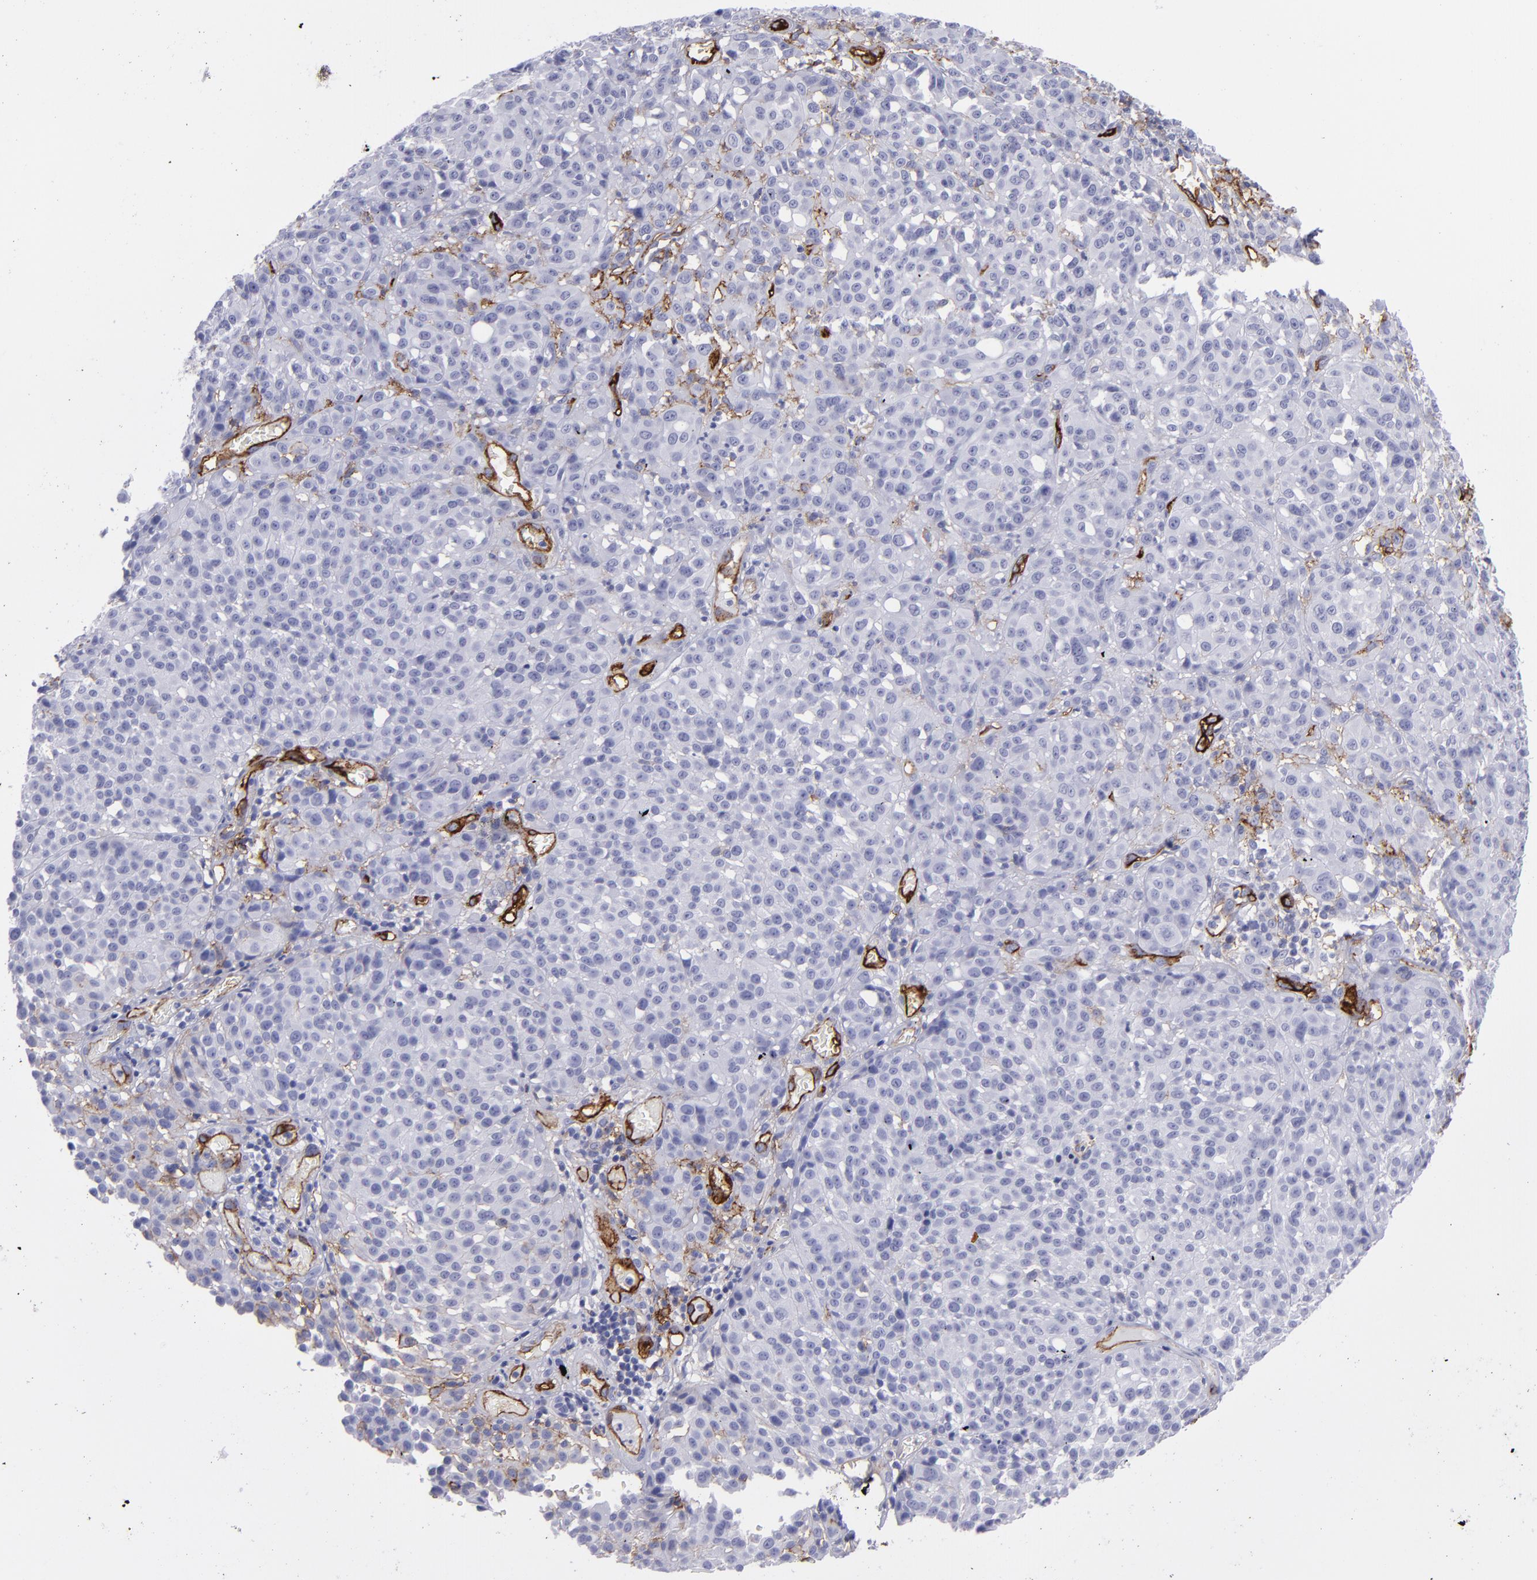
{"staining": {"intensity": "negative", "quantity": "none", "location": "none"}, "tissue": "melanoma", "cell_type": "Tumor cells", "image_type": "cancer", "snomed": [{"axis": "morphology", "description": "Malignant melanoma, NOS"}, {"axis": "topography", "description": "Skin"}], "caption": "Immunohistochemistry micrograph of neoplastic tissue: malignant melanoma stained with DAB displays no significant protein staining in tumor cells.", "gene": "ACE", "patient": {"sex": "female", "age": 49}}